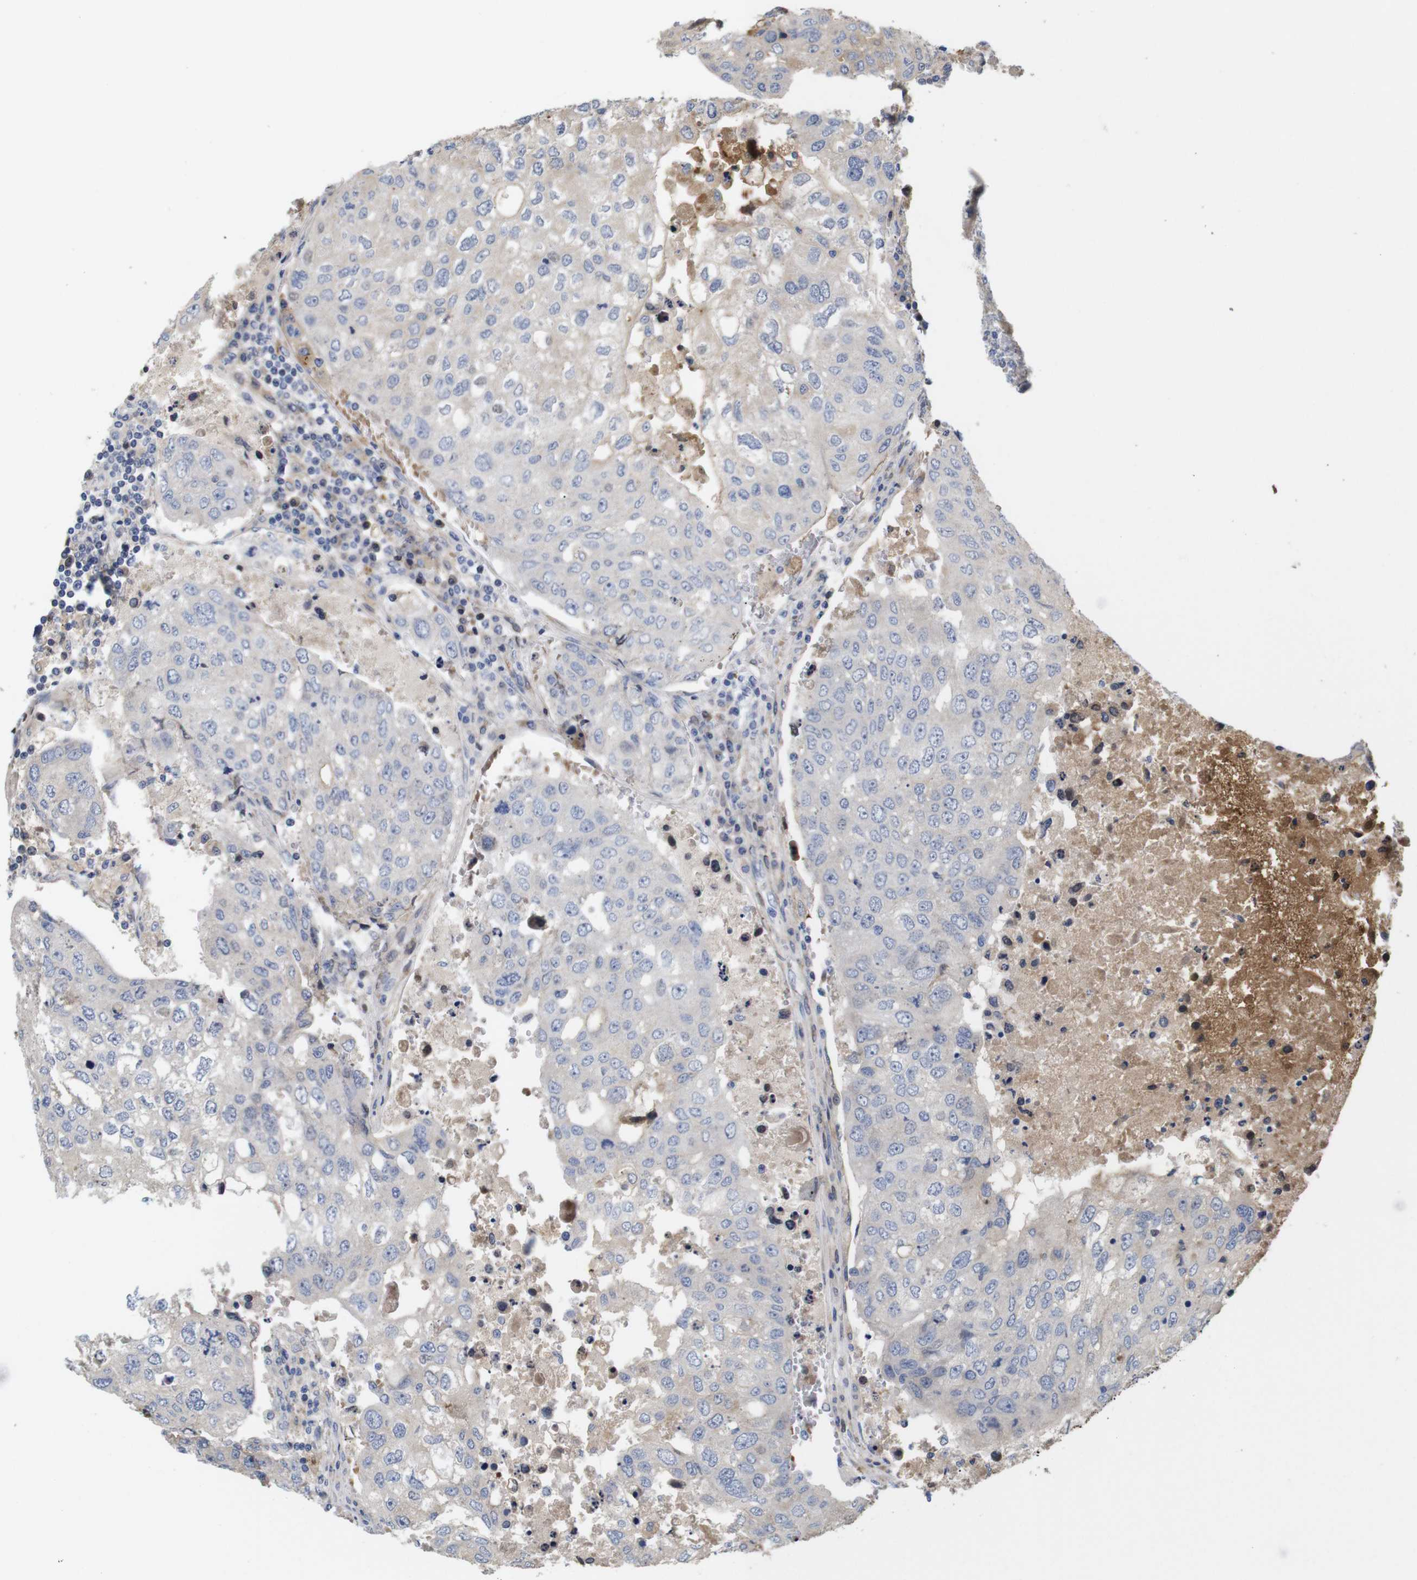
{"staining": {"intensity": "negative", "quantity": "none", "location": "none"}, "tissue": "urothelial cancer", "cell_type": "Tumor cells", "image_type": "cancer", "snomed": [{"axis": "morphology", "description": "Urothelial carcinoma, High grade"}, {"axis": "topography", "description": "Lymph node"}, {"axis": "topography", "description": "Urinary bladder"}], "caption": "There is no significant staining in tumor cells of urothelial cancer. (Stains: DAB (3,3'-diaminobenzidine) immunohistochemistry (IHC) with hematoxylin counter stain, Microscopy: brightfield microscopy at high magnification).", "gene": "SPRY3", "patient": {"sex": "male", "age": 51}}